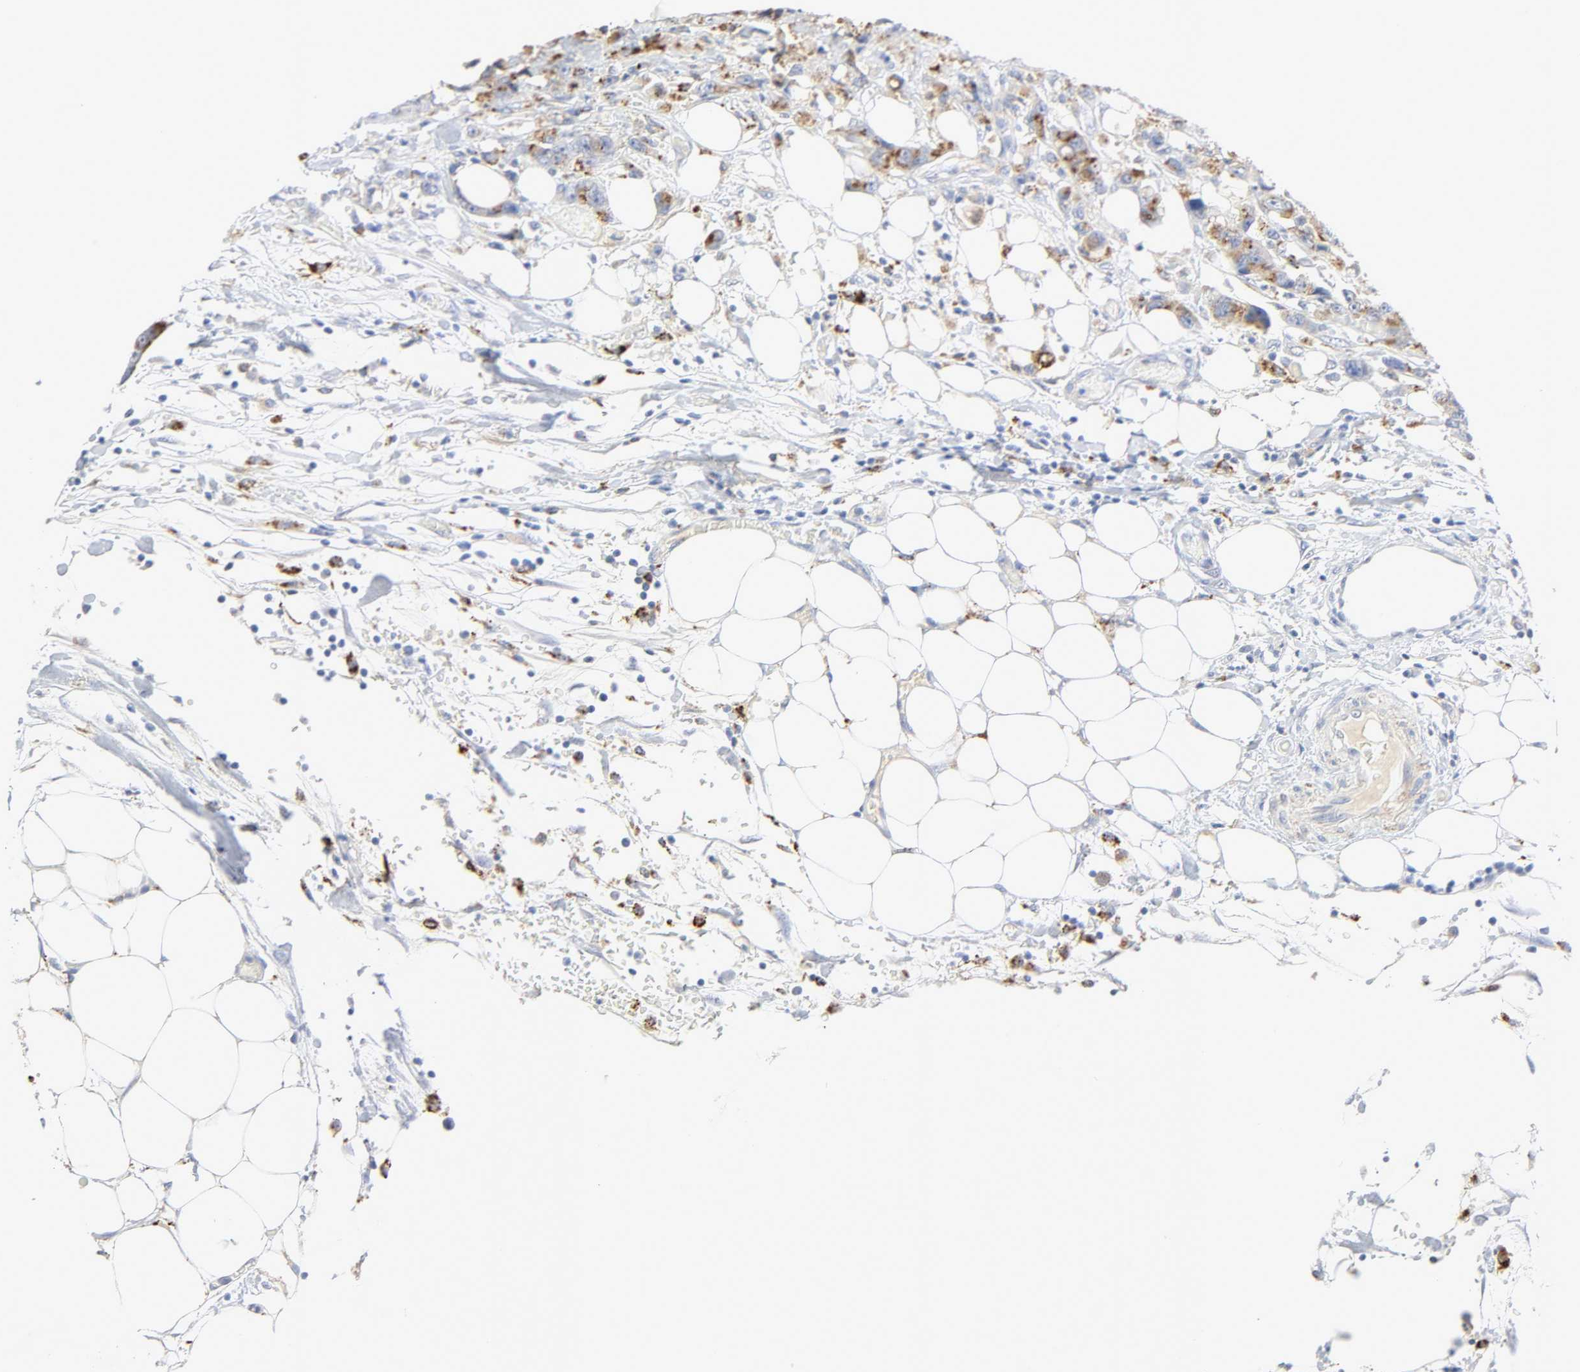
{"staining": {"intensity": "moderate", "quantity": ">75%", "location": "cytoplasmic/membranous"}, "tissue": "colorectal cancer", "cell_type": "Tumor cells", "image_type": "cancer", "snomed": [{"axis": "morphology", "description": "Adenocarcinoma, NOS"}, {"axis": "topography", "description": "Colon"}], "caption": "Colorectal cancer stained with DAB (3,3'-diaminobenzidine) immunohistochemistry shows medium levels of moderate cytoplasmic/membranous staining in approximately >75% of tumor cells.", "gene": "MAGEB17", "patient": {"sex": "female", "age": 86}}